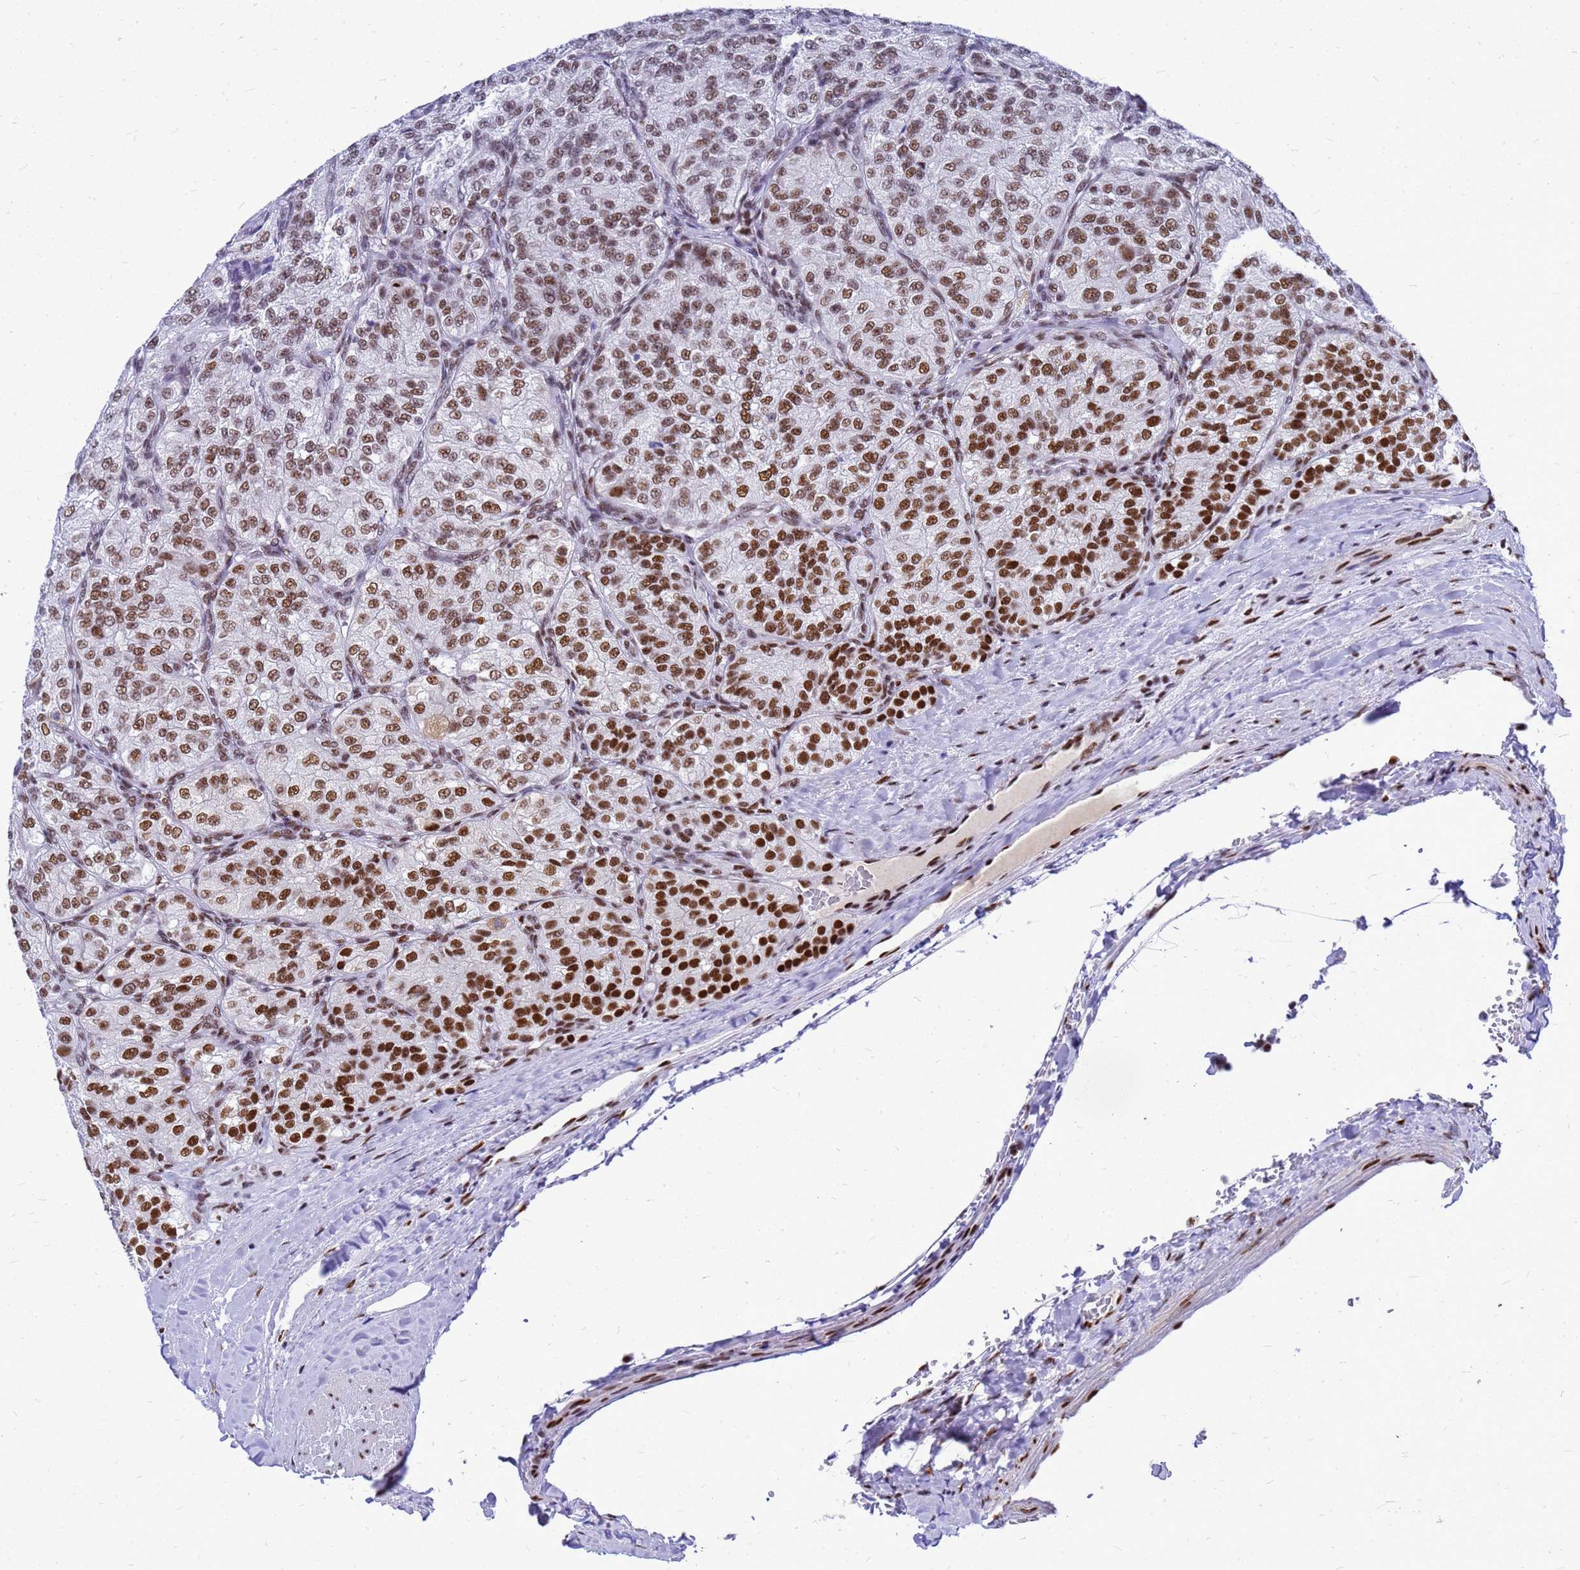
{"staining": {"intensity": "strong", "quantity": "25%-75%", "location": "nuclear"}, "tissue": "renal cancer", "cell_type": "Tumor cells", "image_type": "cancer", "snomed": [{"axis": "morphology", "description": "Adenocarcinoma, NOS"}, {"axis": "topography", "description": "Kidney"}], "caption": "Immunohistochemical staining of renal adenocarcinoma demonstrates strong nuclear protein expression in approximately 25%-75% of tumor cells.", "gene": "SART3", "patient": {"sex": "female", "age": 63}}